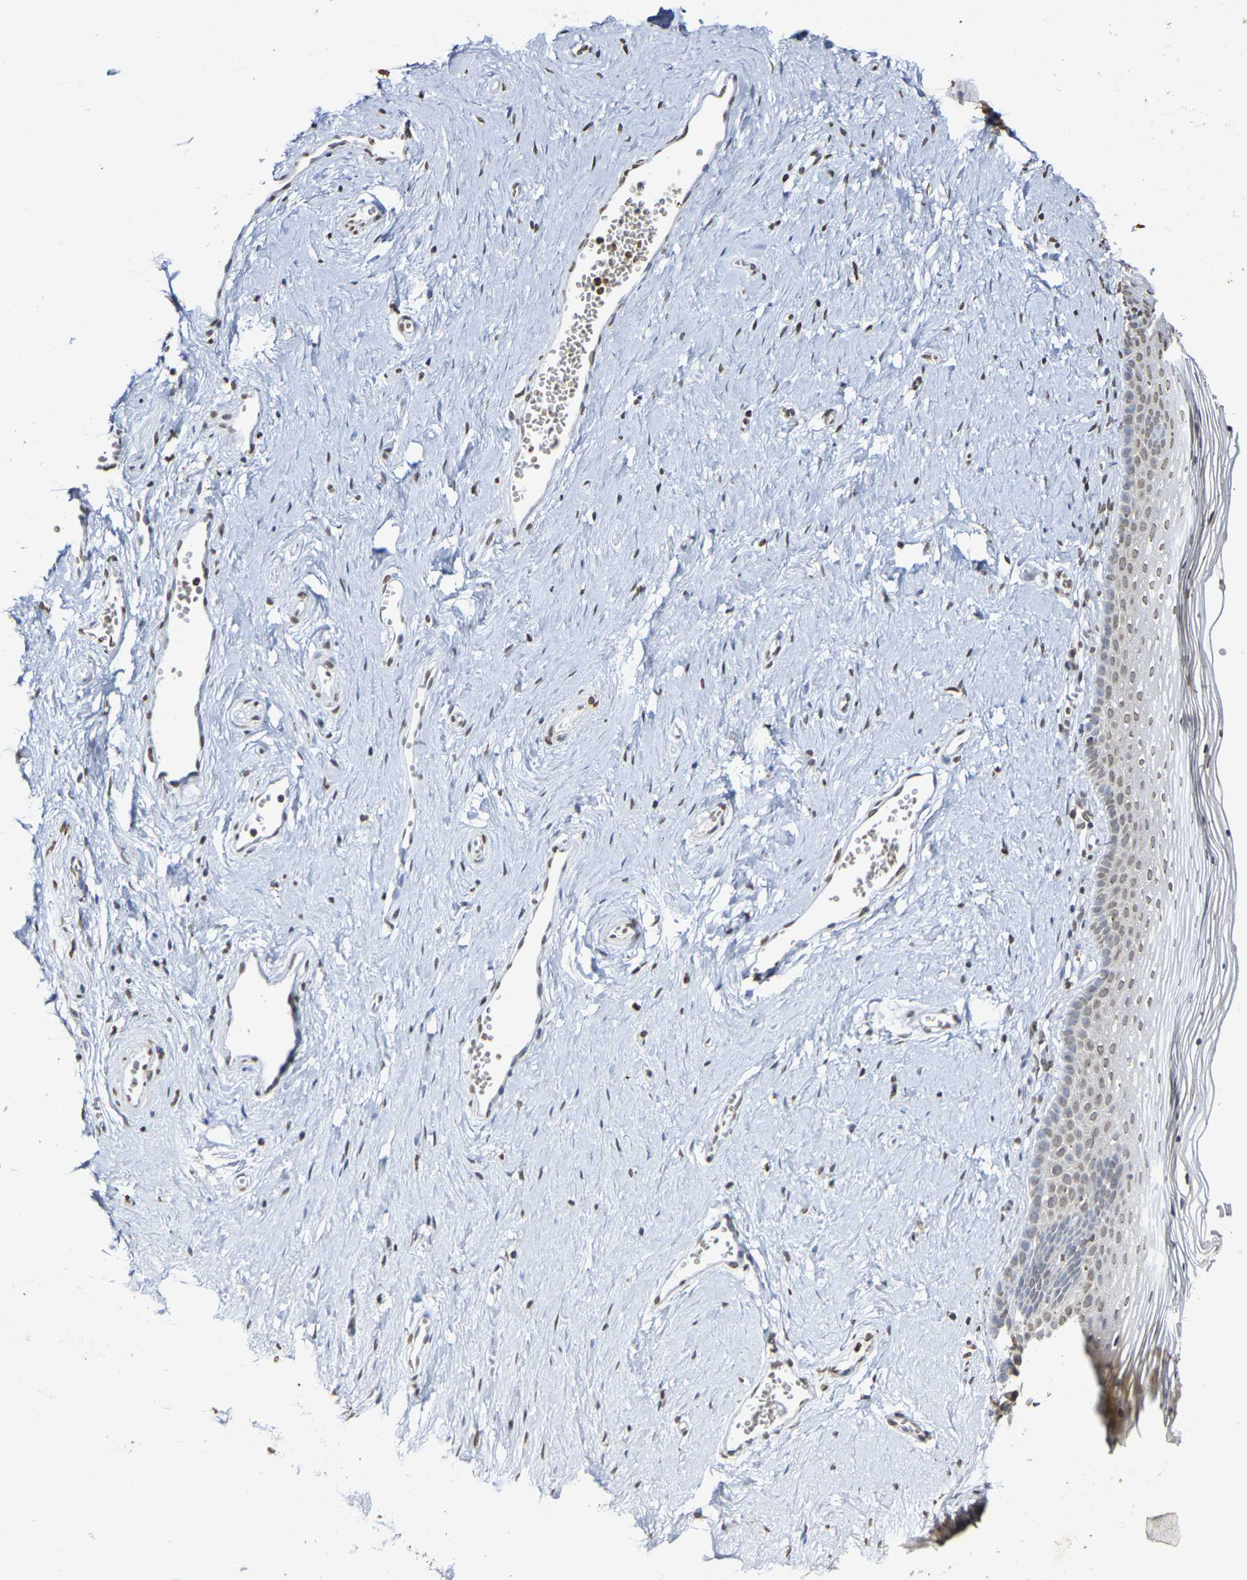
{"staining": {"intensity": "weak", "quantity": "25%-75%", "location": "nuclear"}, "tissue": "vagina", "cell_type": "Squamous epithelial cells", "image_type": "normal", "snomed": [{"axis": "morphology", "description": "Normal tissue, NOS"}, {"axis": "topography", "description": "Vagina"}], "caption": "High-magnification brightfield microscopy of unremarkable vagina stained with DAB (brown) and counterstained with hematoxylin (blue). squamous epithelial cells exhibit weak nuclear positivity is appreciated in about25%-75% of cells. (DAB IHC, brown staining for protein, blue staining for nuclei).", "gene": "ATF4", "patient": {"sex": "female", "age": 32}}